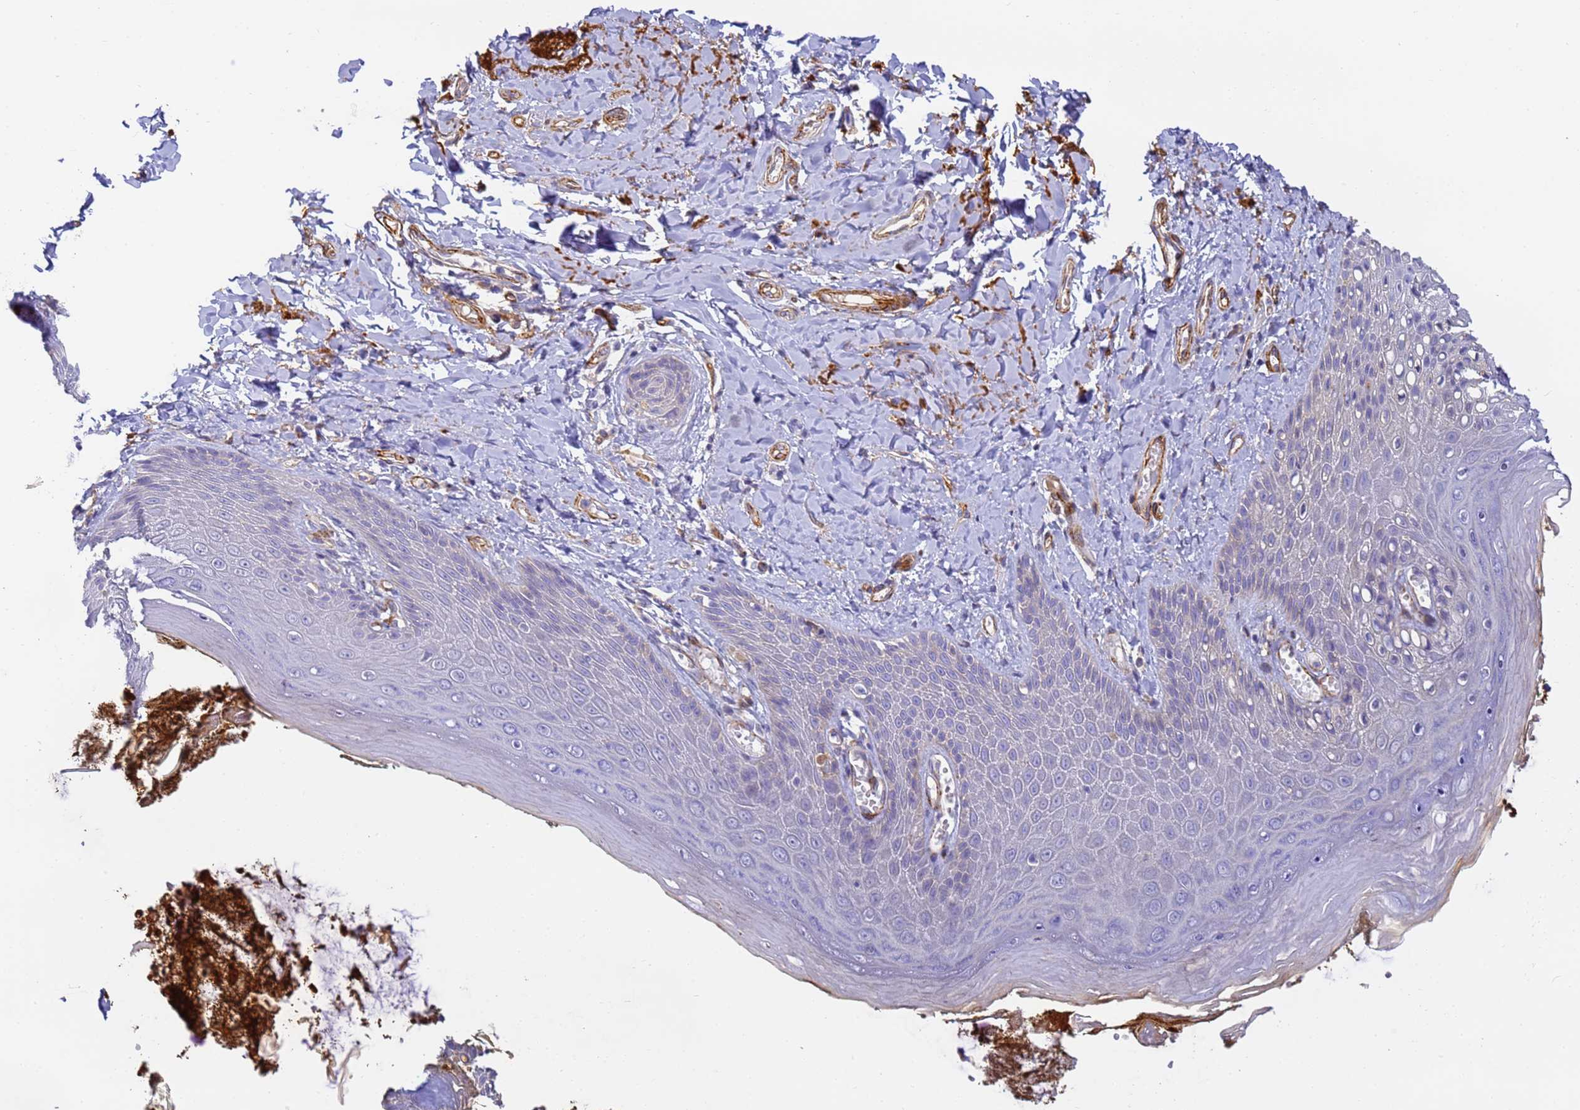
{"staining": {"intensity": "negative", "quantity": "none", "location": "none"}, "tissue": "skin", "cell_type": "Epidermal cells", "image_type": "normal", "snomed": [{"axis": "morphology", "description": "Normal tissue, NOS"}, {"axis": "topography", "description": "Anal"}], "caption": "Epidermal cells are negative for protein expression in benign human skin. Brightfield microscopy of immunohistochemistry (IHC) stained with DAB (3,3'-diaminobenzidine) (brown) and hematoxylin (blue), captured at high magnification.", "gene": "CFHR1", "patient": {"sex": "male", "age": 78}}